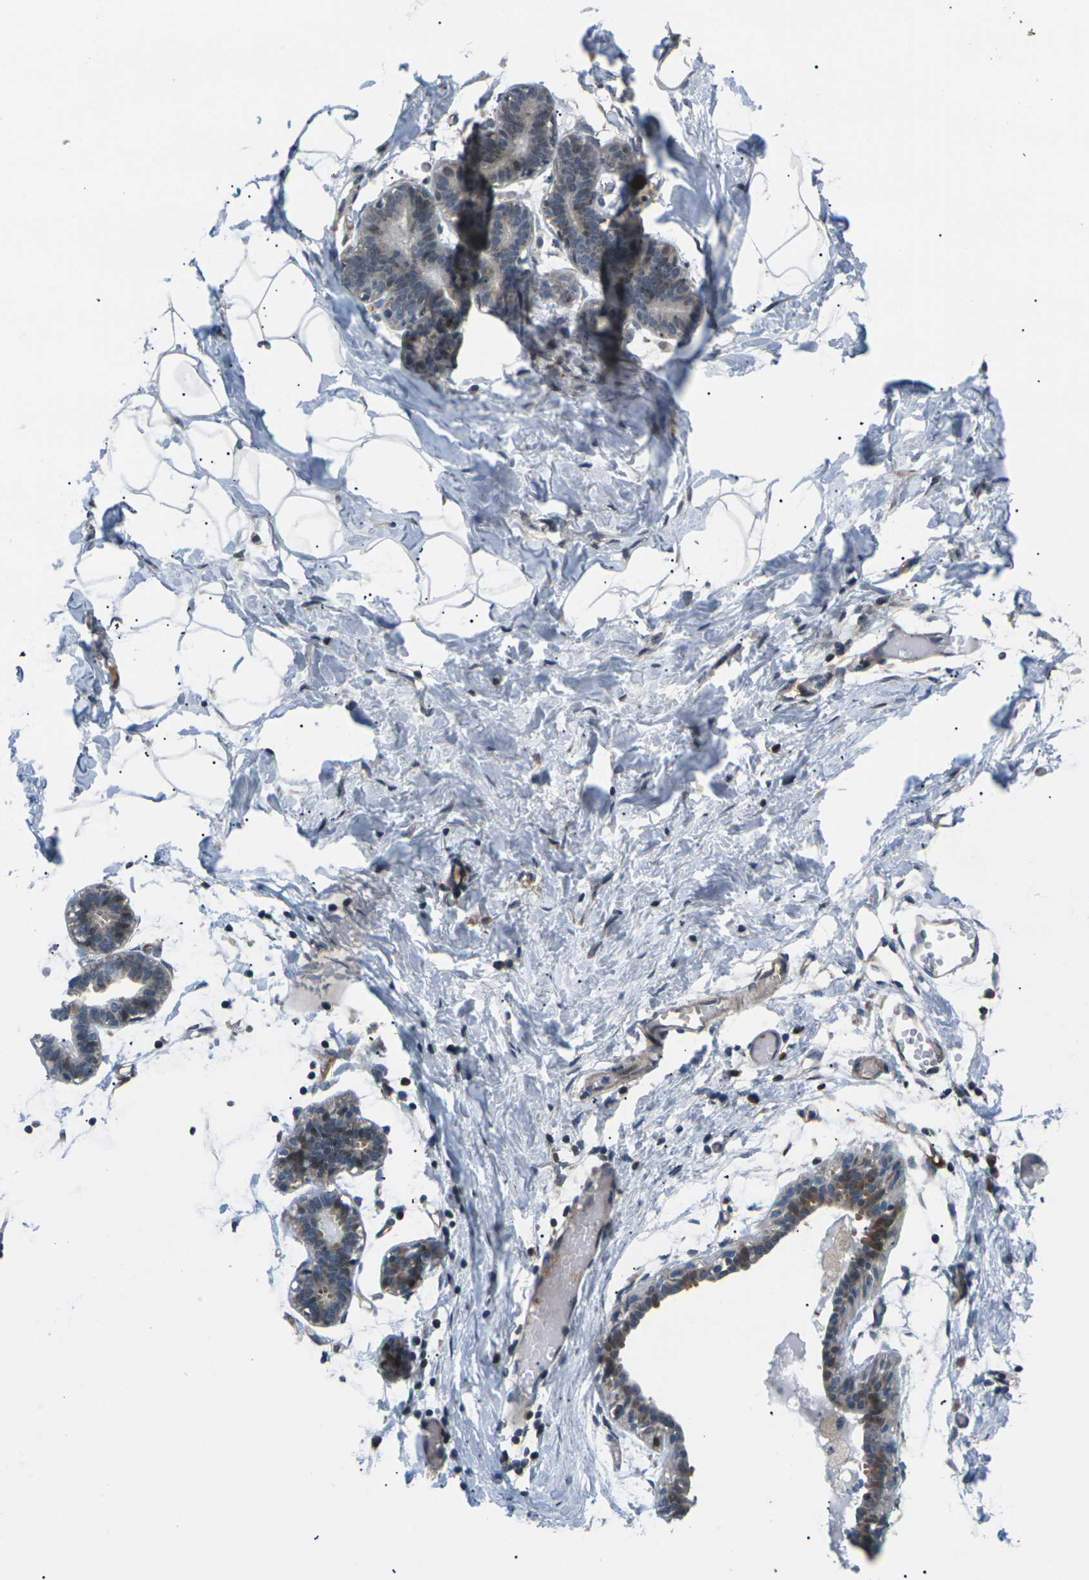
{"staining": {"intensity": "negative", "quantity": "none", "location": "none"}, "tissue": "breast", "cell_type": "Adipocytes", "image_type": "normal", "snomed": [{"axis": "morphology", "description": "Normal tissue, NOS"}, {"axis": "topography", "description": "Breast"}], "caption": "IHC micrograph of normal breast: human breast stained with DAB exhibits no significant protein expression in adipocytes.", "gene": "RPS6KA3", "patient": {"sex": "female", "age": 27}}